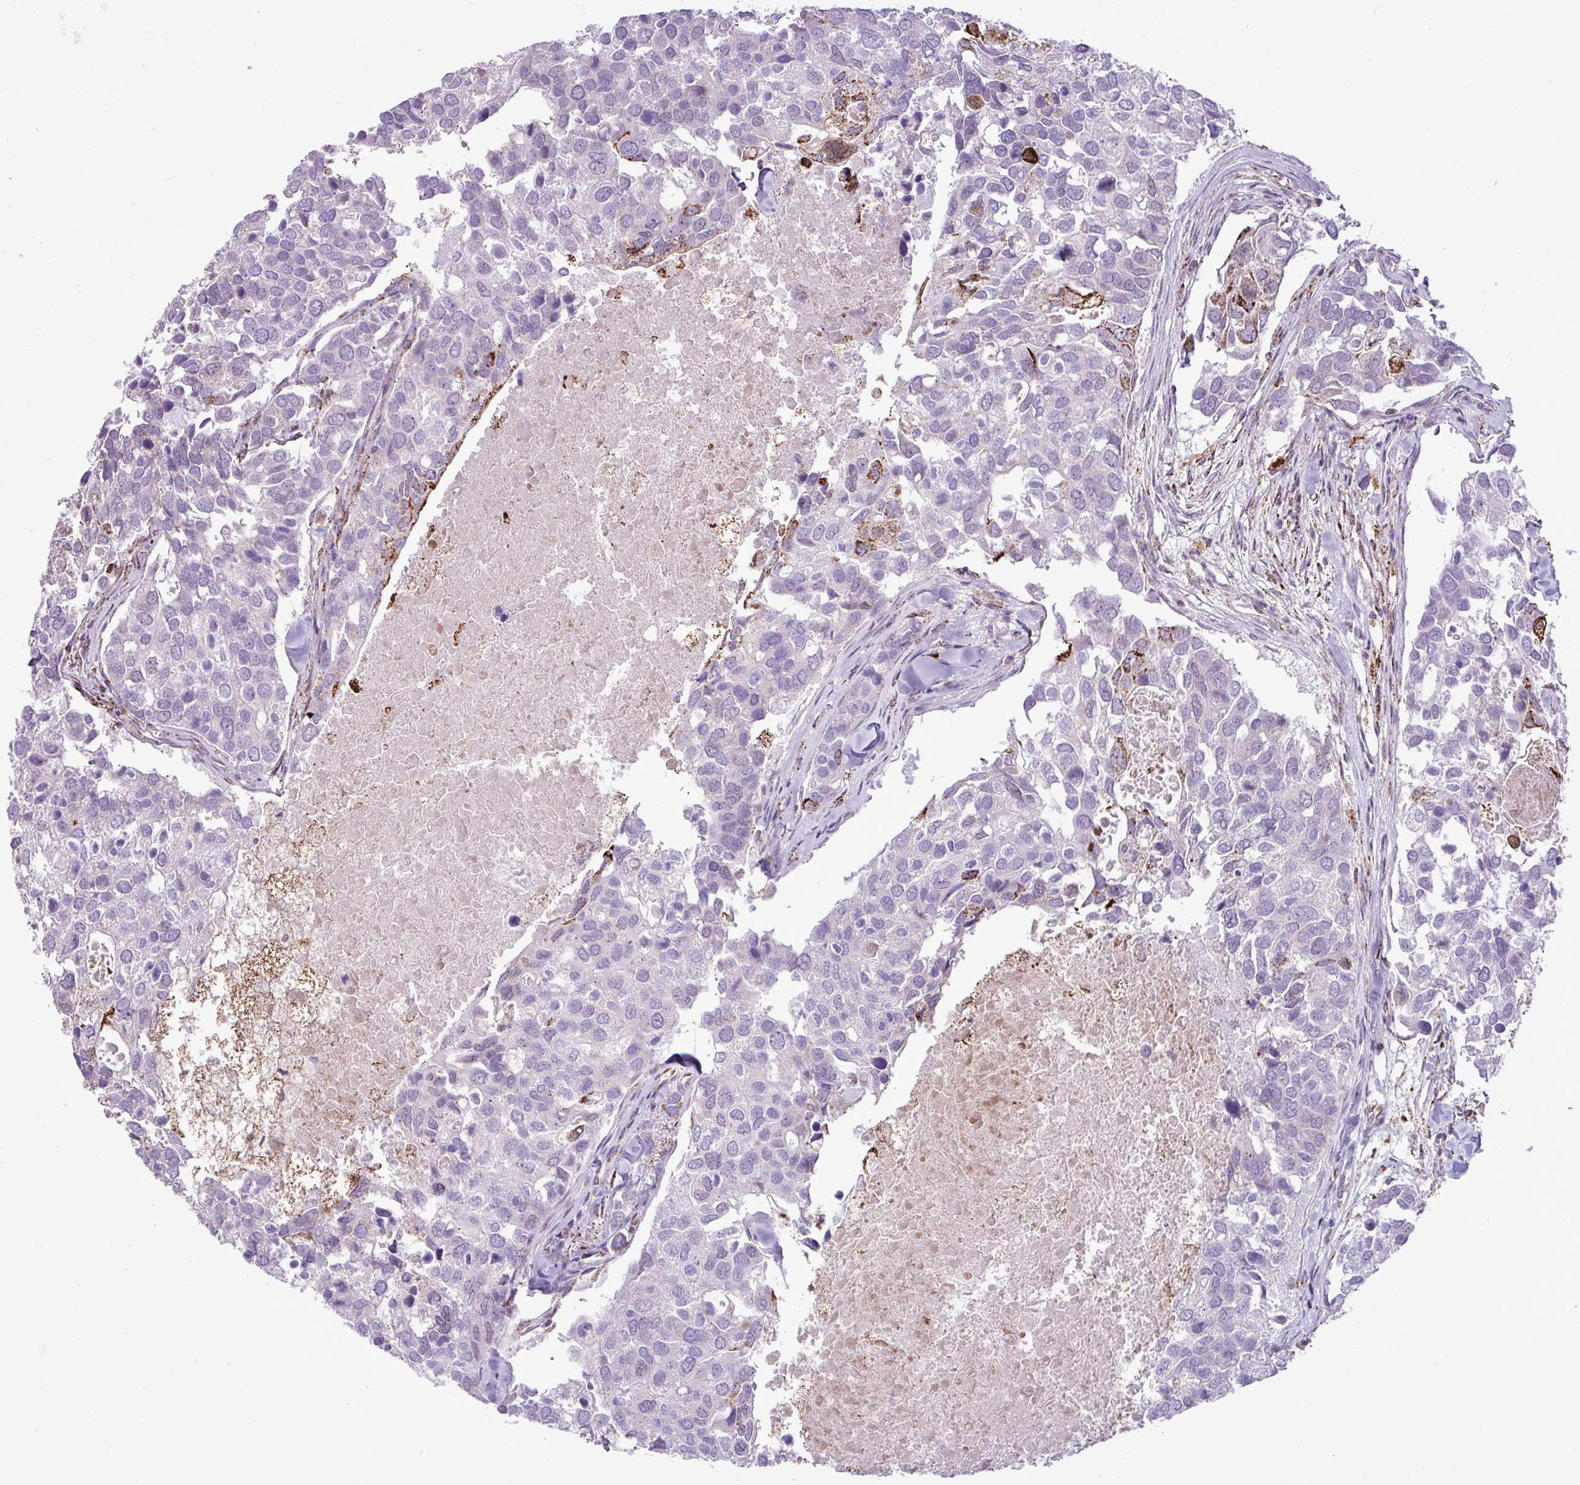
{"staining": {"intensity": "negative", "quantity": "none", "location": "none"}, "tissue": "breast cancer", "cell_type": "Tumor cells", "image_type": "cancer", "snomed": [{"axis": "morphology", "description": "Duct carcinoma"}, {"axis": "topography", "description": "Breast"}], "caption": "Immunohistochemical staining of invasive ductal carcinoma (breast) demonstrates no significant positivity in tumor cells.", "gene": "SGPP1", "patient": {"sex": "female", "age": 83}}